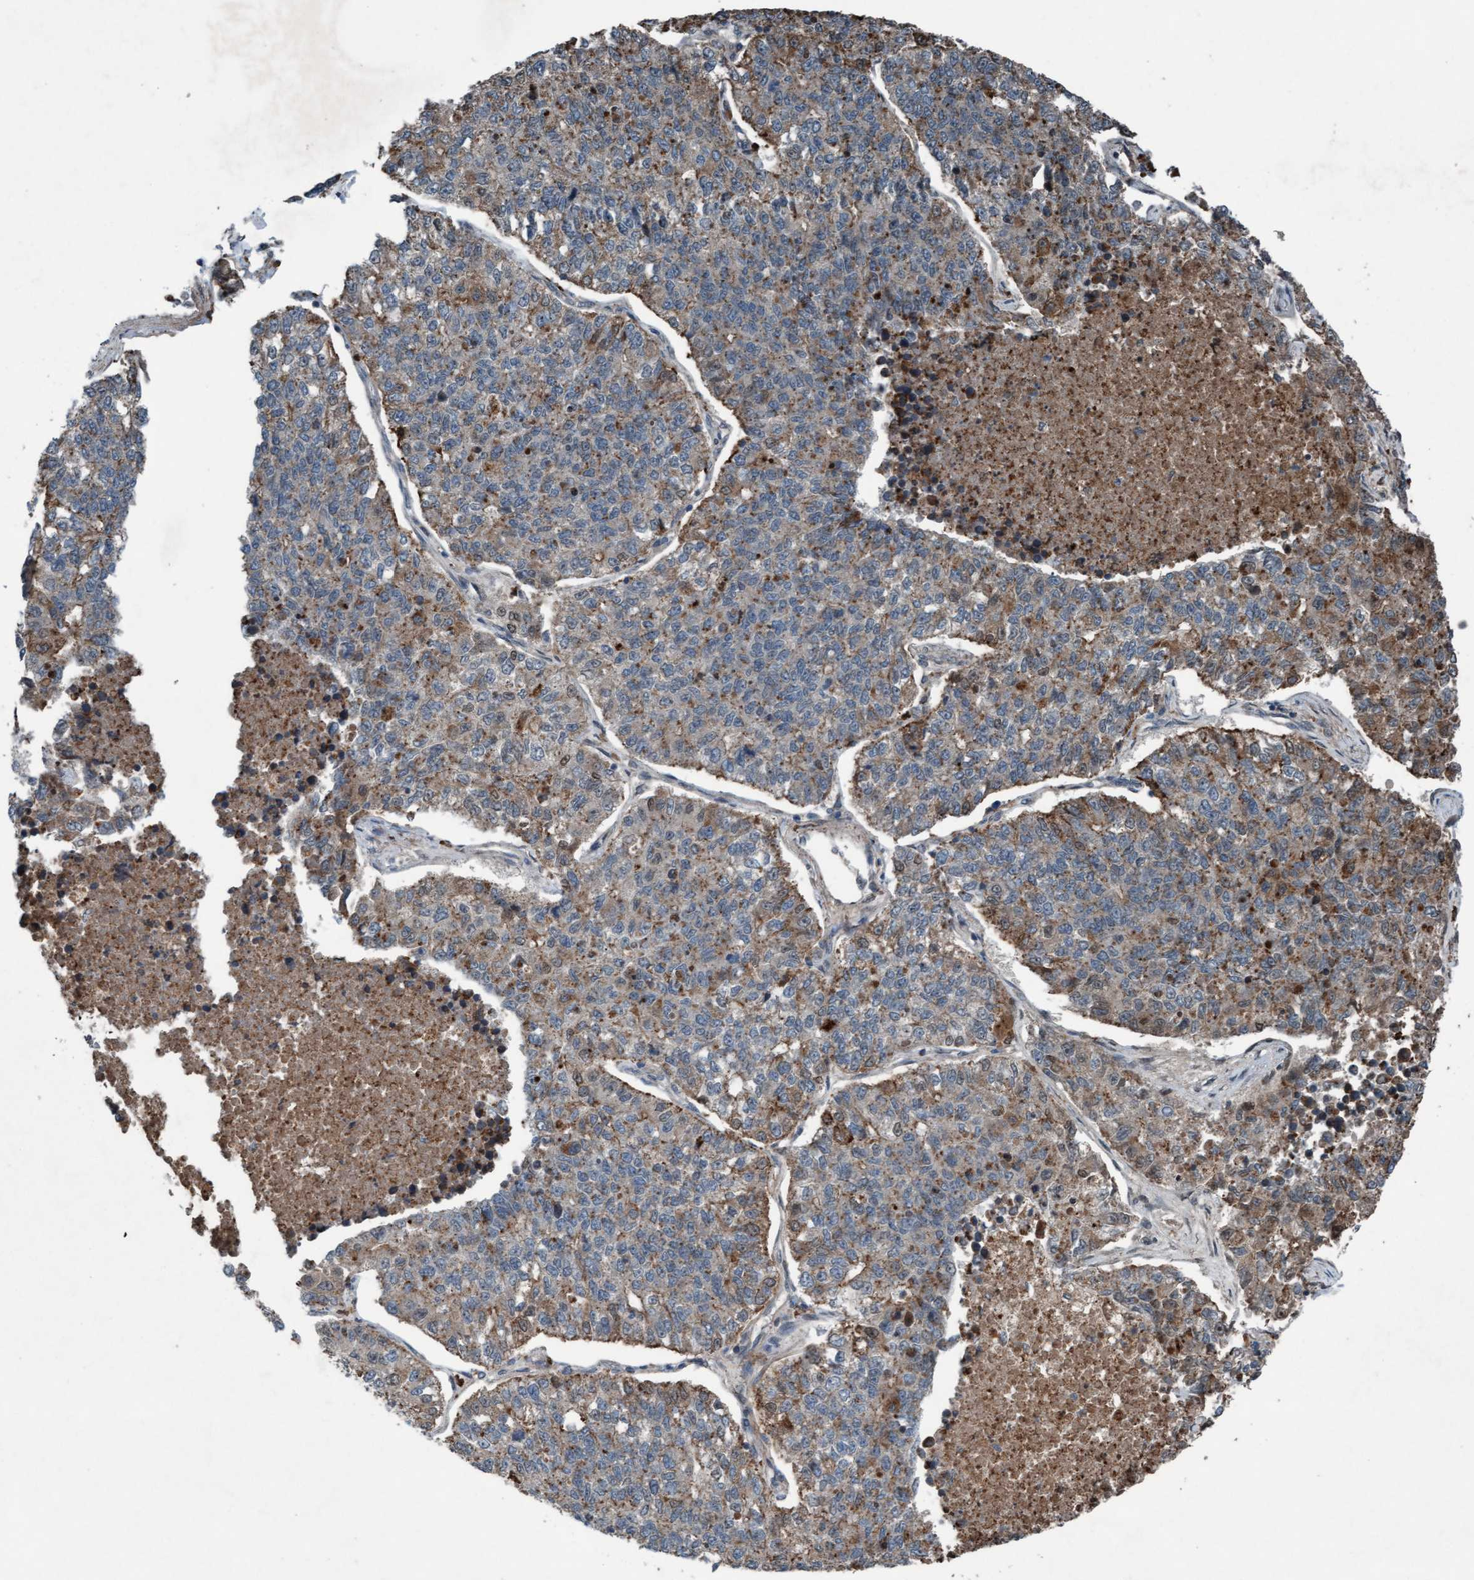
{"staining": {"intensity": "weak", "quantity": ">75%", "location": "cytoplasmic/membranous"}, "tissue": "lung cancer", "cell_type": "Tumor cells", "image_type": "cancer", "snomed": [{"axis": "morphology", "description": "Adenocarcinoma, NOS"}, {"axis": "topography", "description": "Lung"}], "caption": "High-magnification brightfield microscopy of lung adenocarcinoma stained with DAB (brown) and counterstained with hematoxylin (blue). tumor cells exhibit weak cytoplasmic/membranous positivity is identified in about>75% of cells.", "gene": "PLXNB2", "patient": {"sex": "male", "age": 49}}